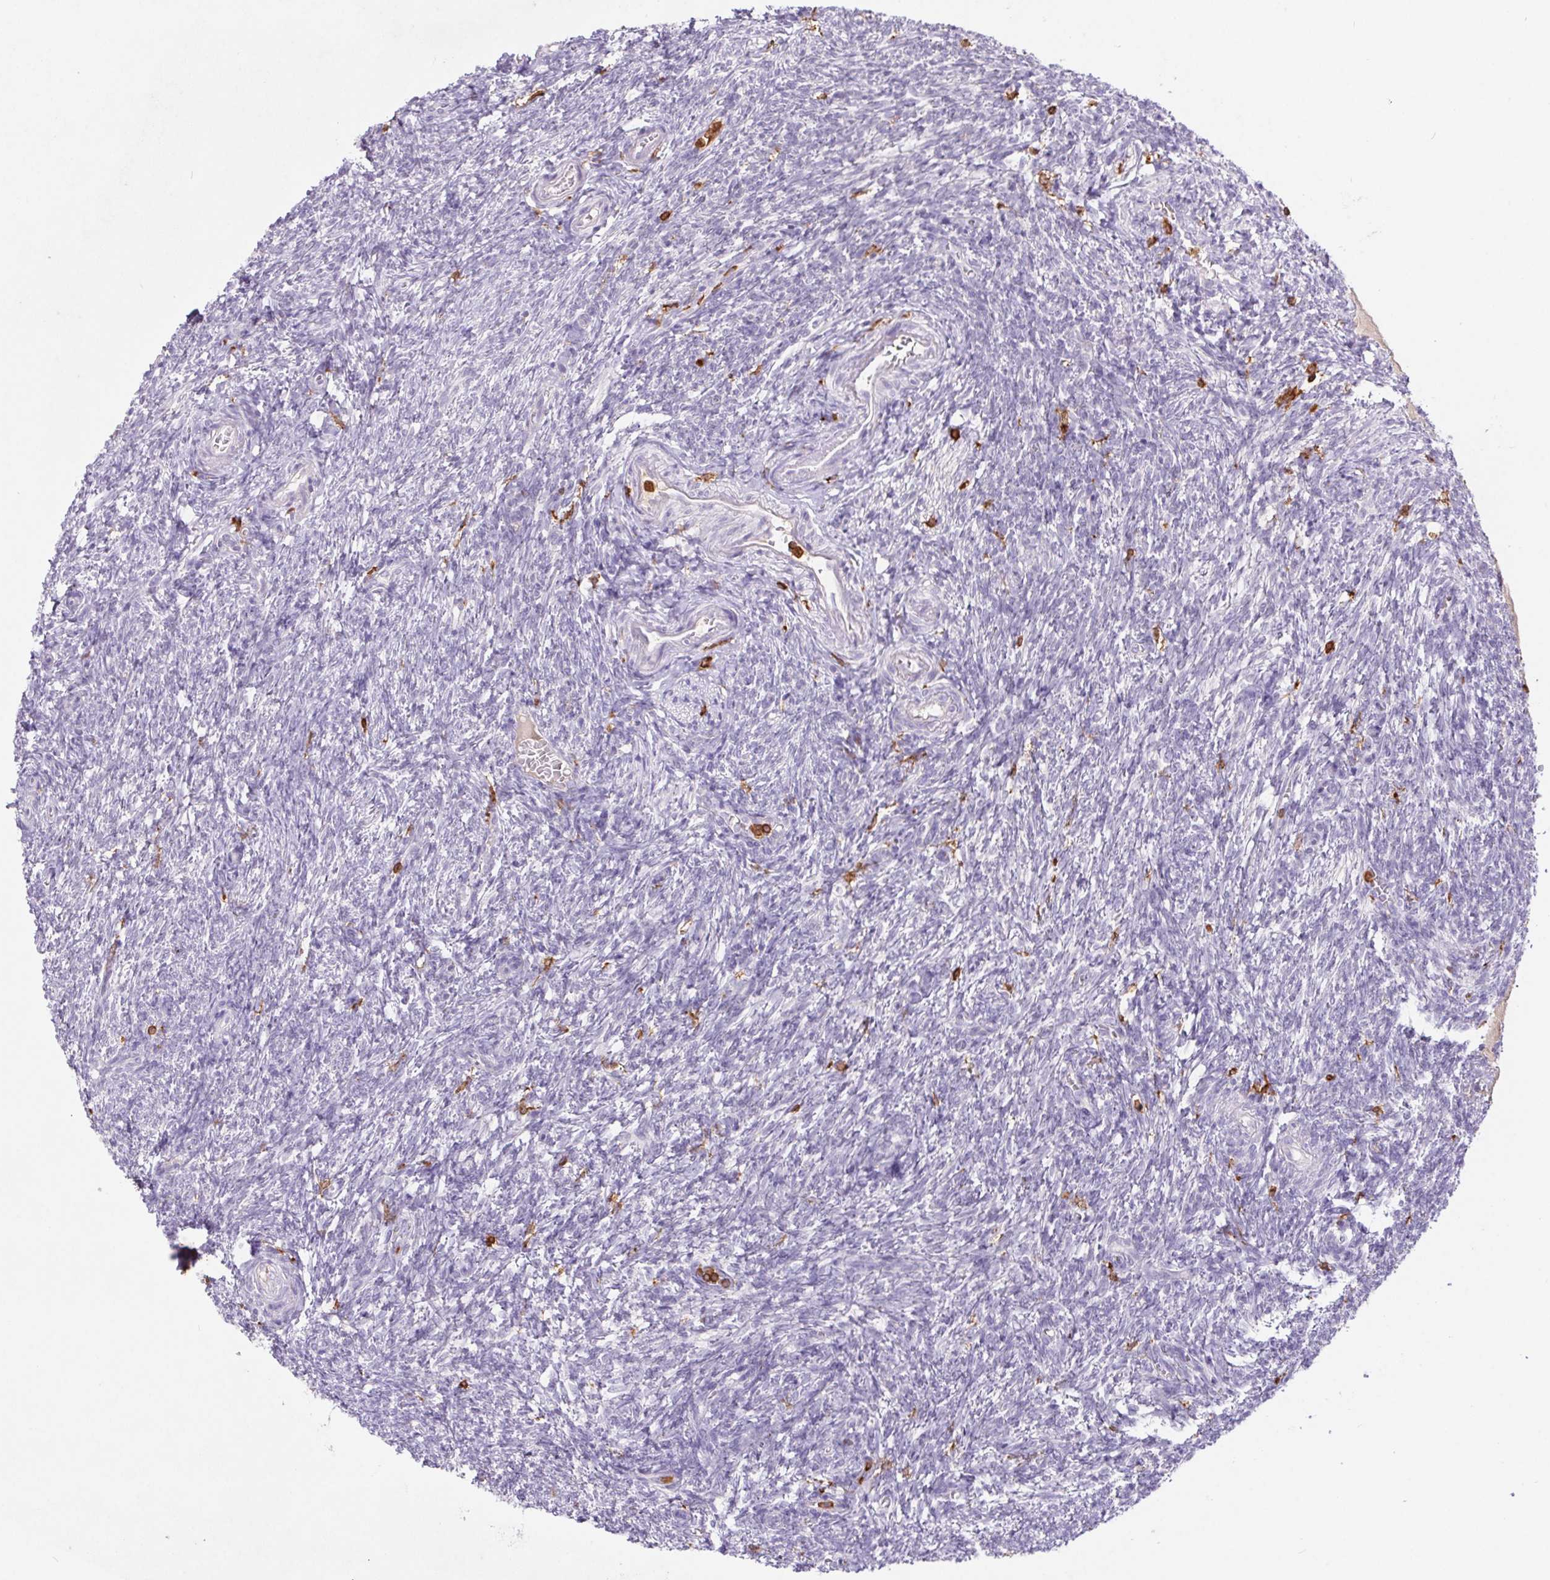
{"staining": {"intensity": "negative", "quantity": "none", "location": "none"}, "tissue": "ovary", "cell_type": "Ovarian stroma cells", "image_type": "normal", "snomed": [{"axis": "morphology", "description": "Normal tissue, NOS"}, {"axis": "topography", "description": "Ovary"}], "caption": "Ovarian stroma cells are negative for protein expression in benign human ovary. (DAB immunohistochemistry with hematoxylin counter stain).", "gene": "APBB1IP", "patient": {"sex": "female", "age": 39}}